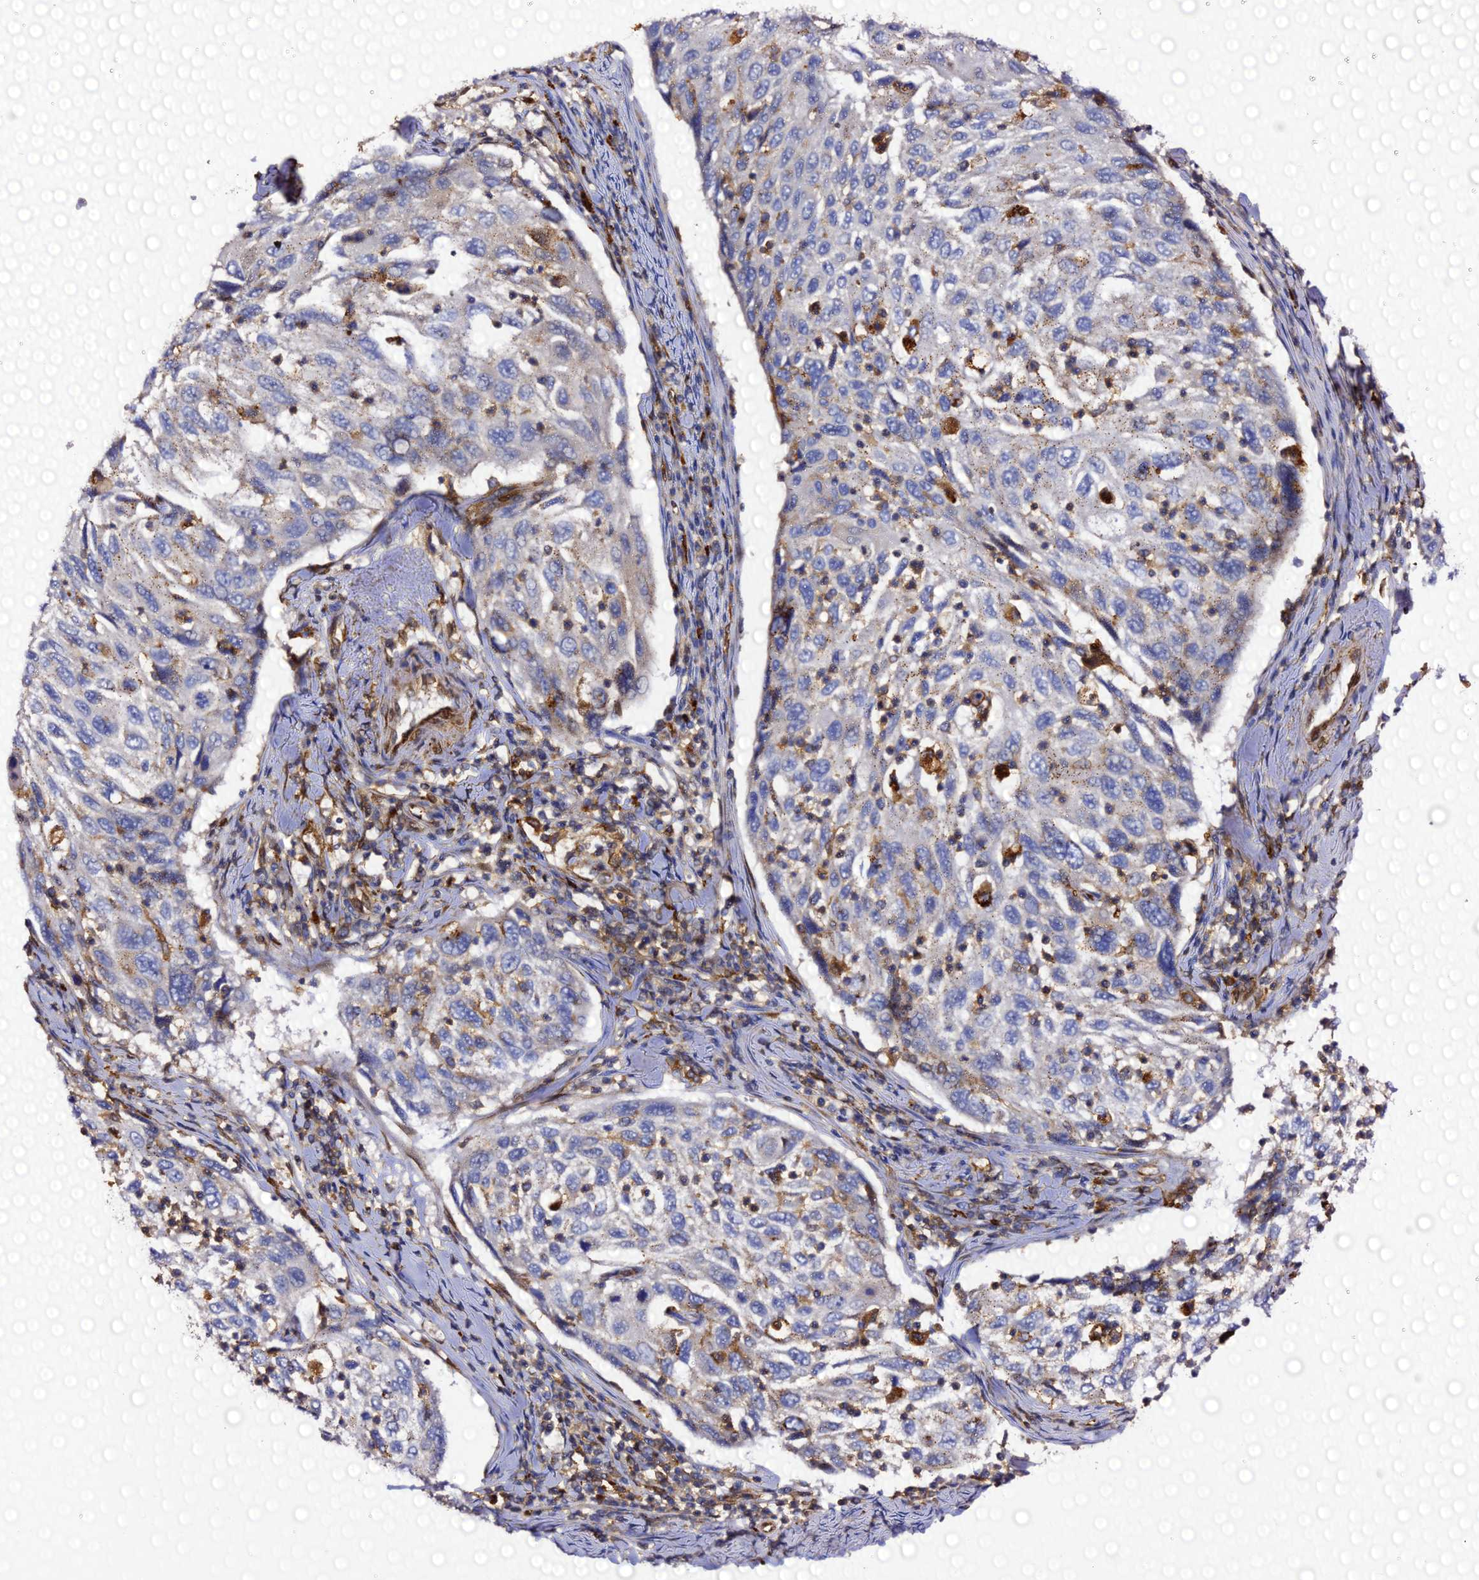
{"staining": {"intensity": "weak", "quantity": "<25%", "location": "cytoplasmic/membranous"}, "tissue": "cervical cancer", "cell_type": "Tumor cells", "image_type": "cancer", "snomed": [{"axis": "morphology", "description": "Squamous cell carcinoma, NOS"}, {"axis": "topography", "description": "Cervix"}], "caption": "Immunohistochemical staining of human squamous cell carcinoma (cervical) reveals no significant staining in tumor cells. (DAB immunohistochemistry, high magnification).", "gene": "TRPV2", "patient": {"sex": "female", "age": 70}}